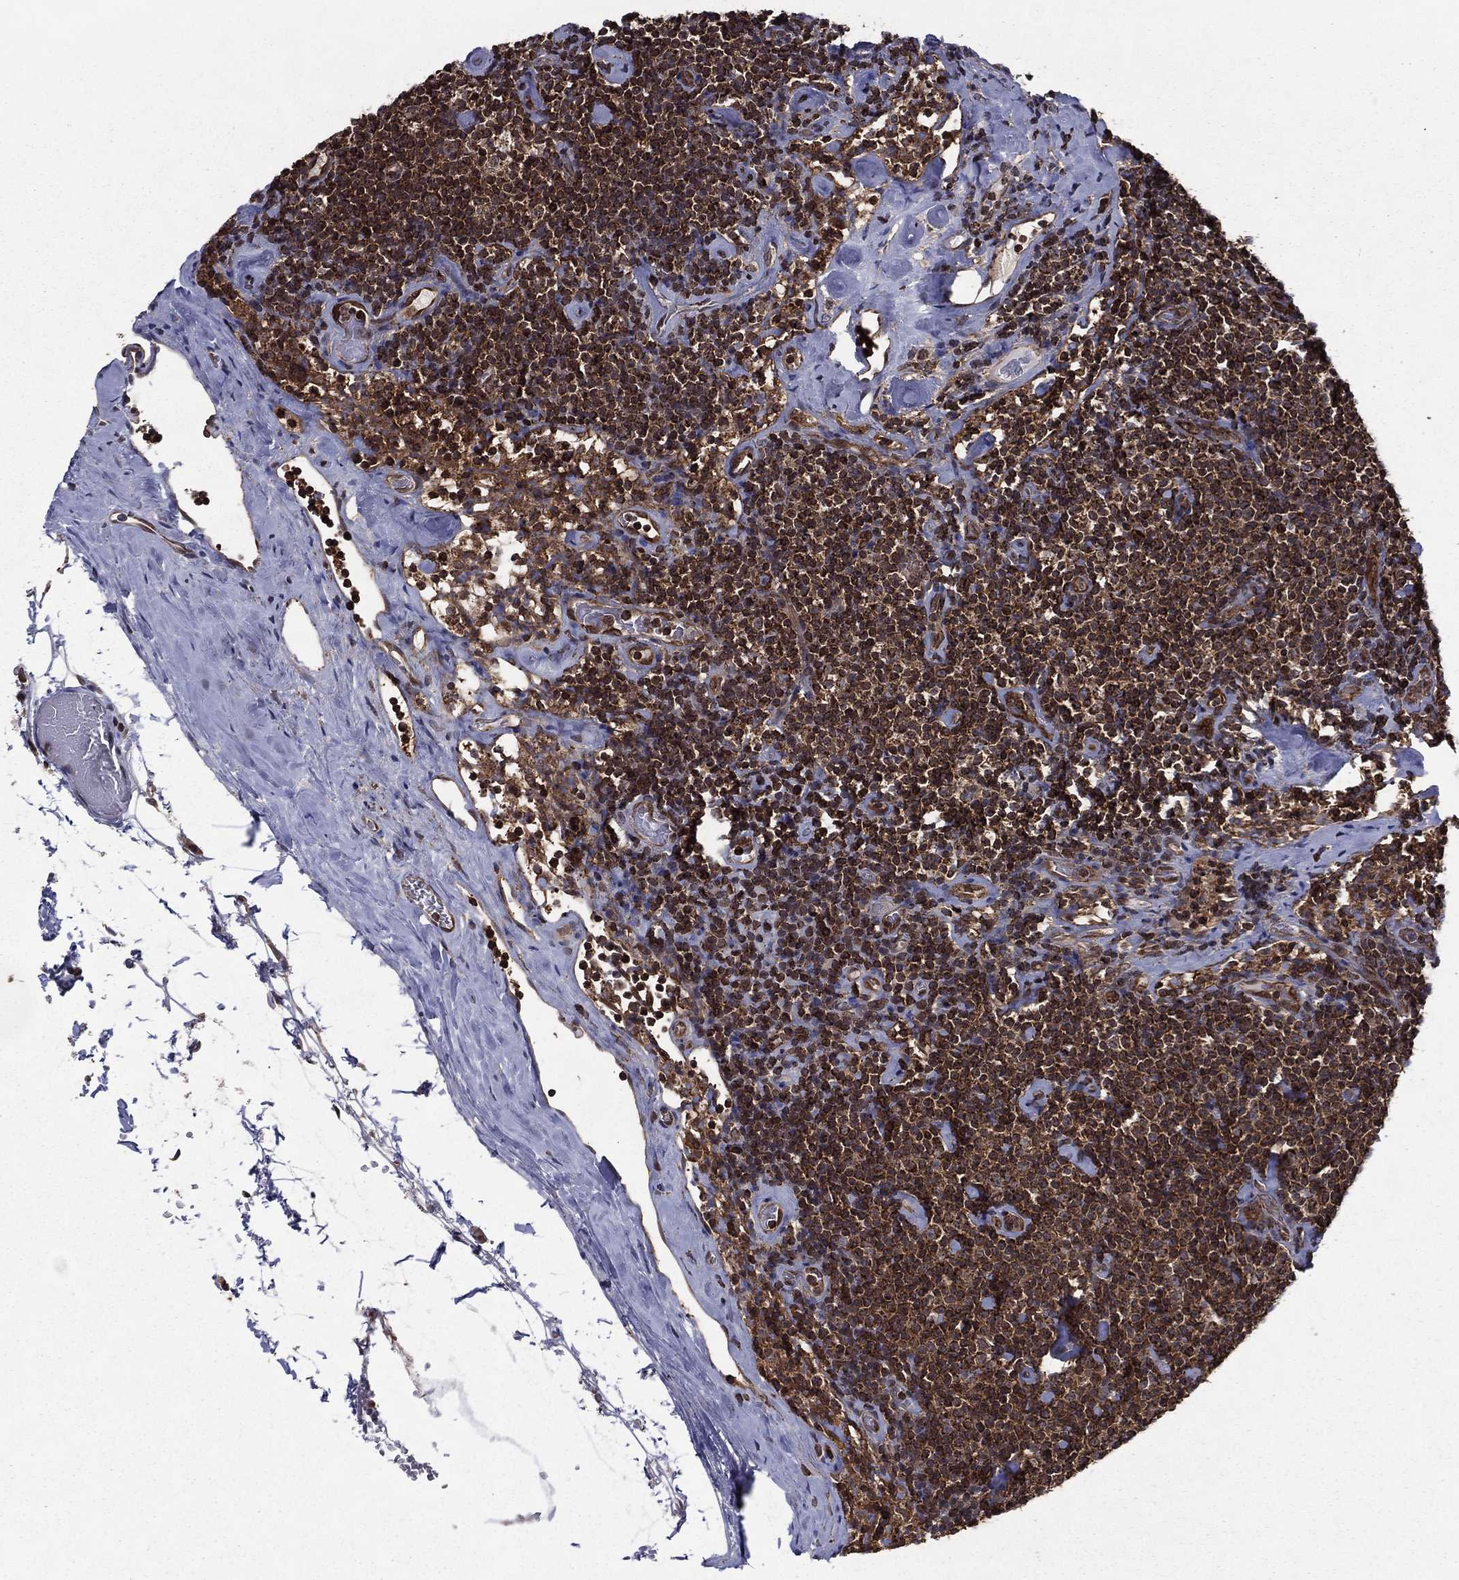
{"staining": {"intensity": "moderate", "quantity": "25%-75%", "location": "cytoplasmic/membranous"}, "tissue": "lymphoma", "cell_type": "Tumor cells", "image_type": "cancer", "snomed": [{"axis": "morphology", "description": "Malignant lymphoma, non-Hodgkin's type, Low grade"}, {"axis": "topography", "description": "Lymph node"}], "caption": "Moderate cytoplasmic/membranous expression is present in approximately 25%-75% of tumor cells in low-grade malignant lymphoma, non-Hodgkin's type.", "gene": "RIGI", "patient": {"sex": "male", "age": 81}}